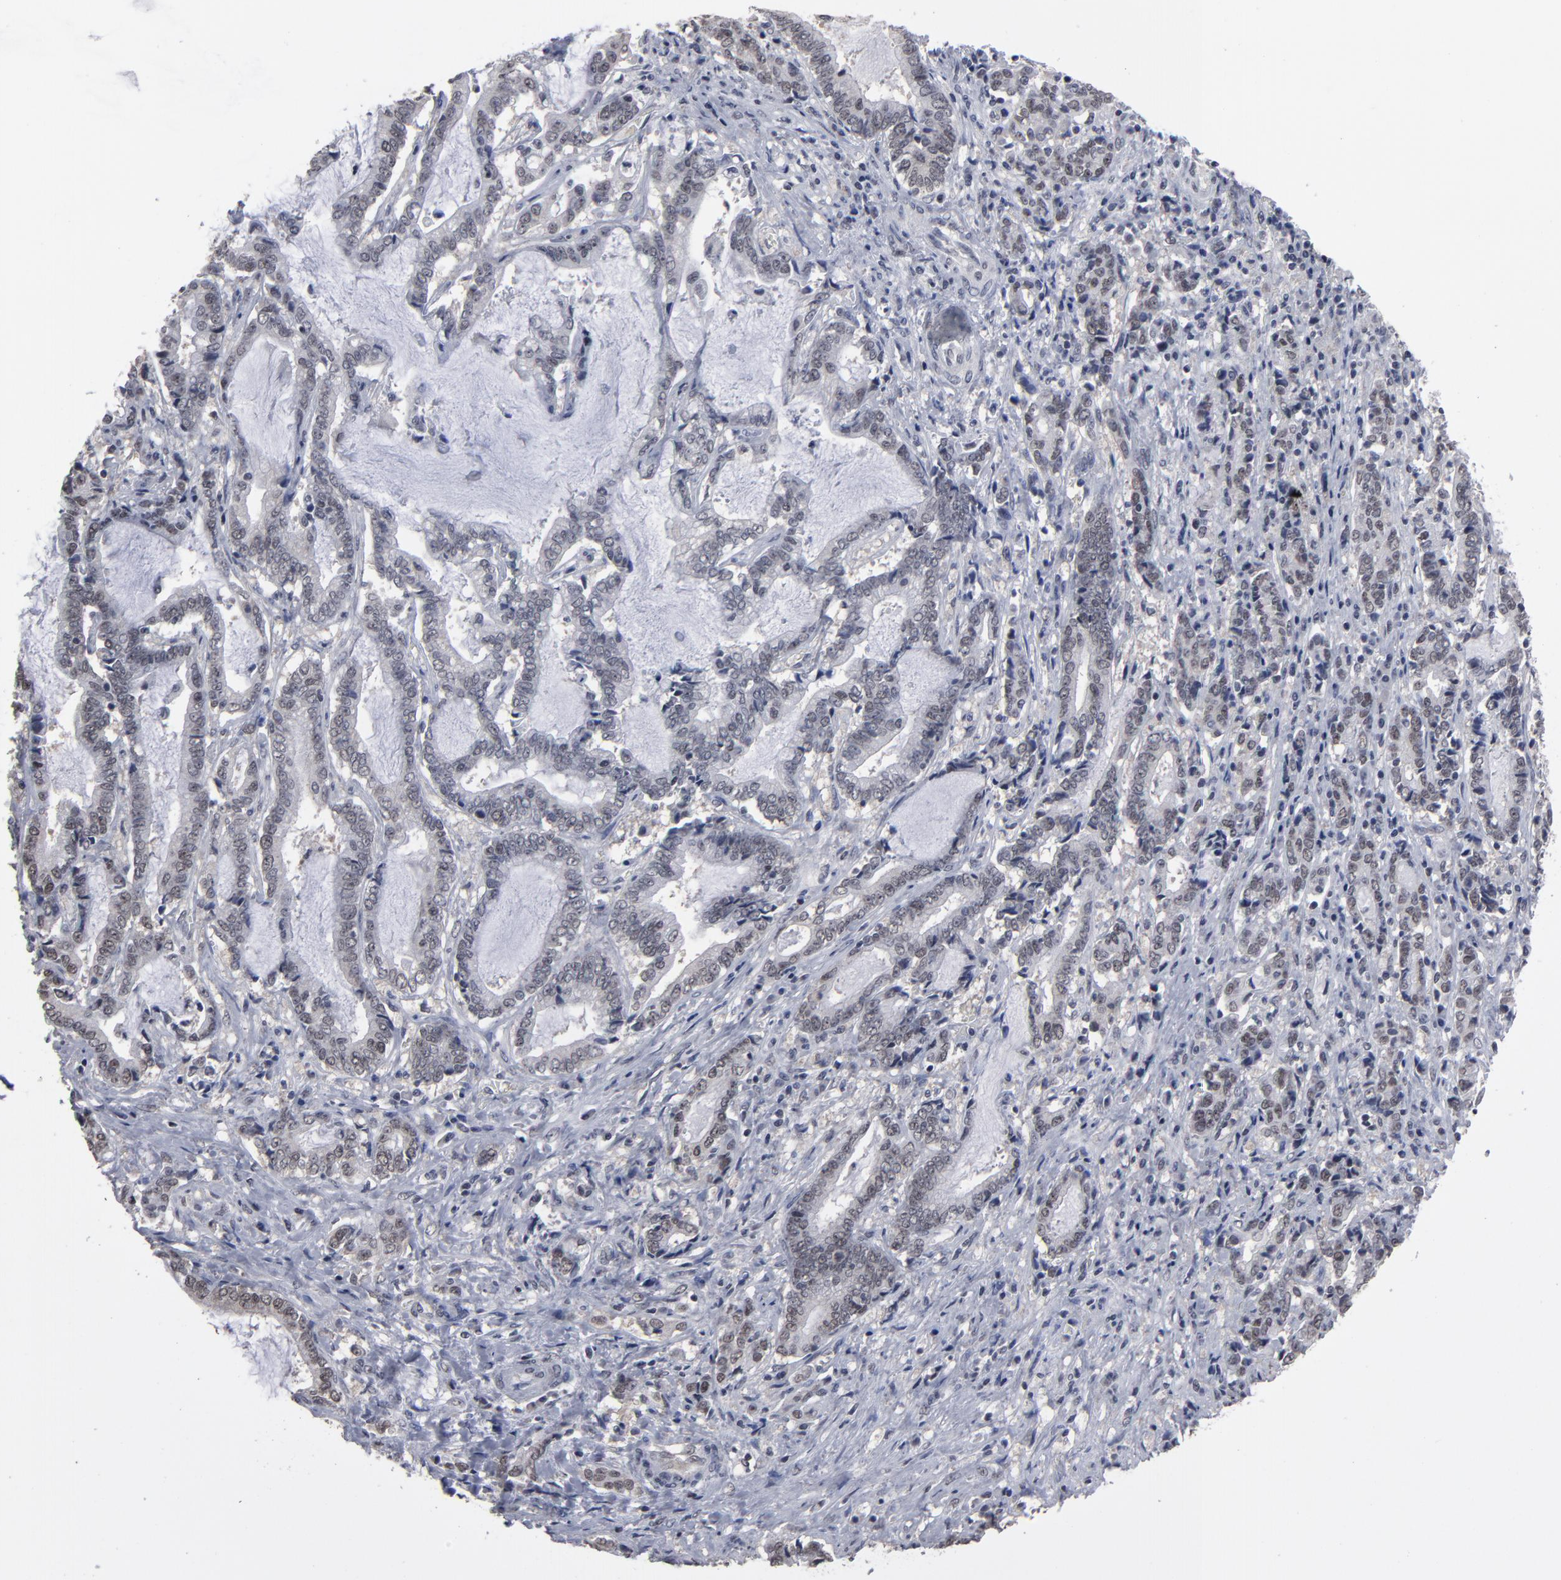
{"staining": {"intensity": "weak", "quantity": "<25%", "location": "nuclear"}, "tissue": "liver cancer", "cell_type": "Tumor cells", "image_type": "cancer", "snomed": [{"axis": "morphology", "description": "Cholangiocarcinoma"}, {"axis": "topography", "description": "Liver"}], "caption": "This is an immunohistochemistry (IHC) photomicrograph of liver cancer. There is no expression in tumor cells.", "gene": "SSRP1", "patient": {"sex": "male", "age": 57}}